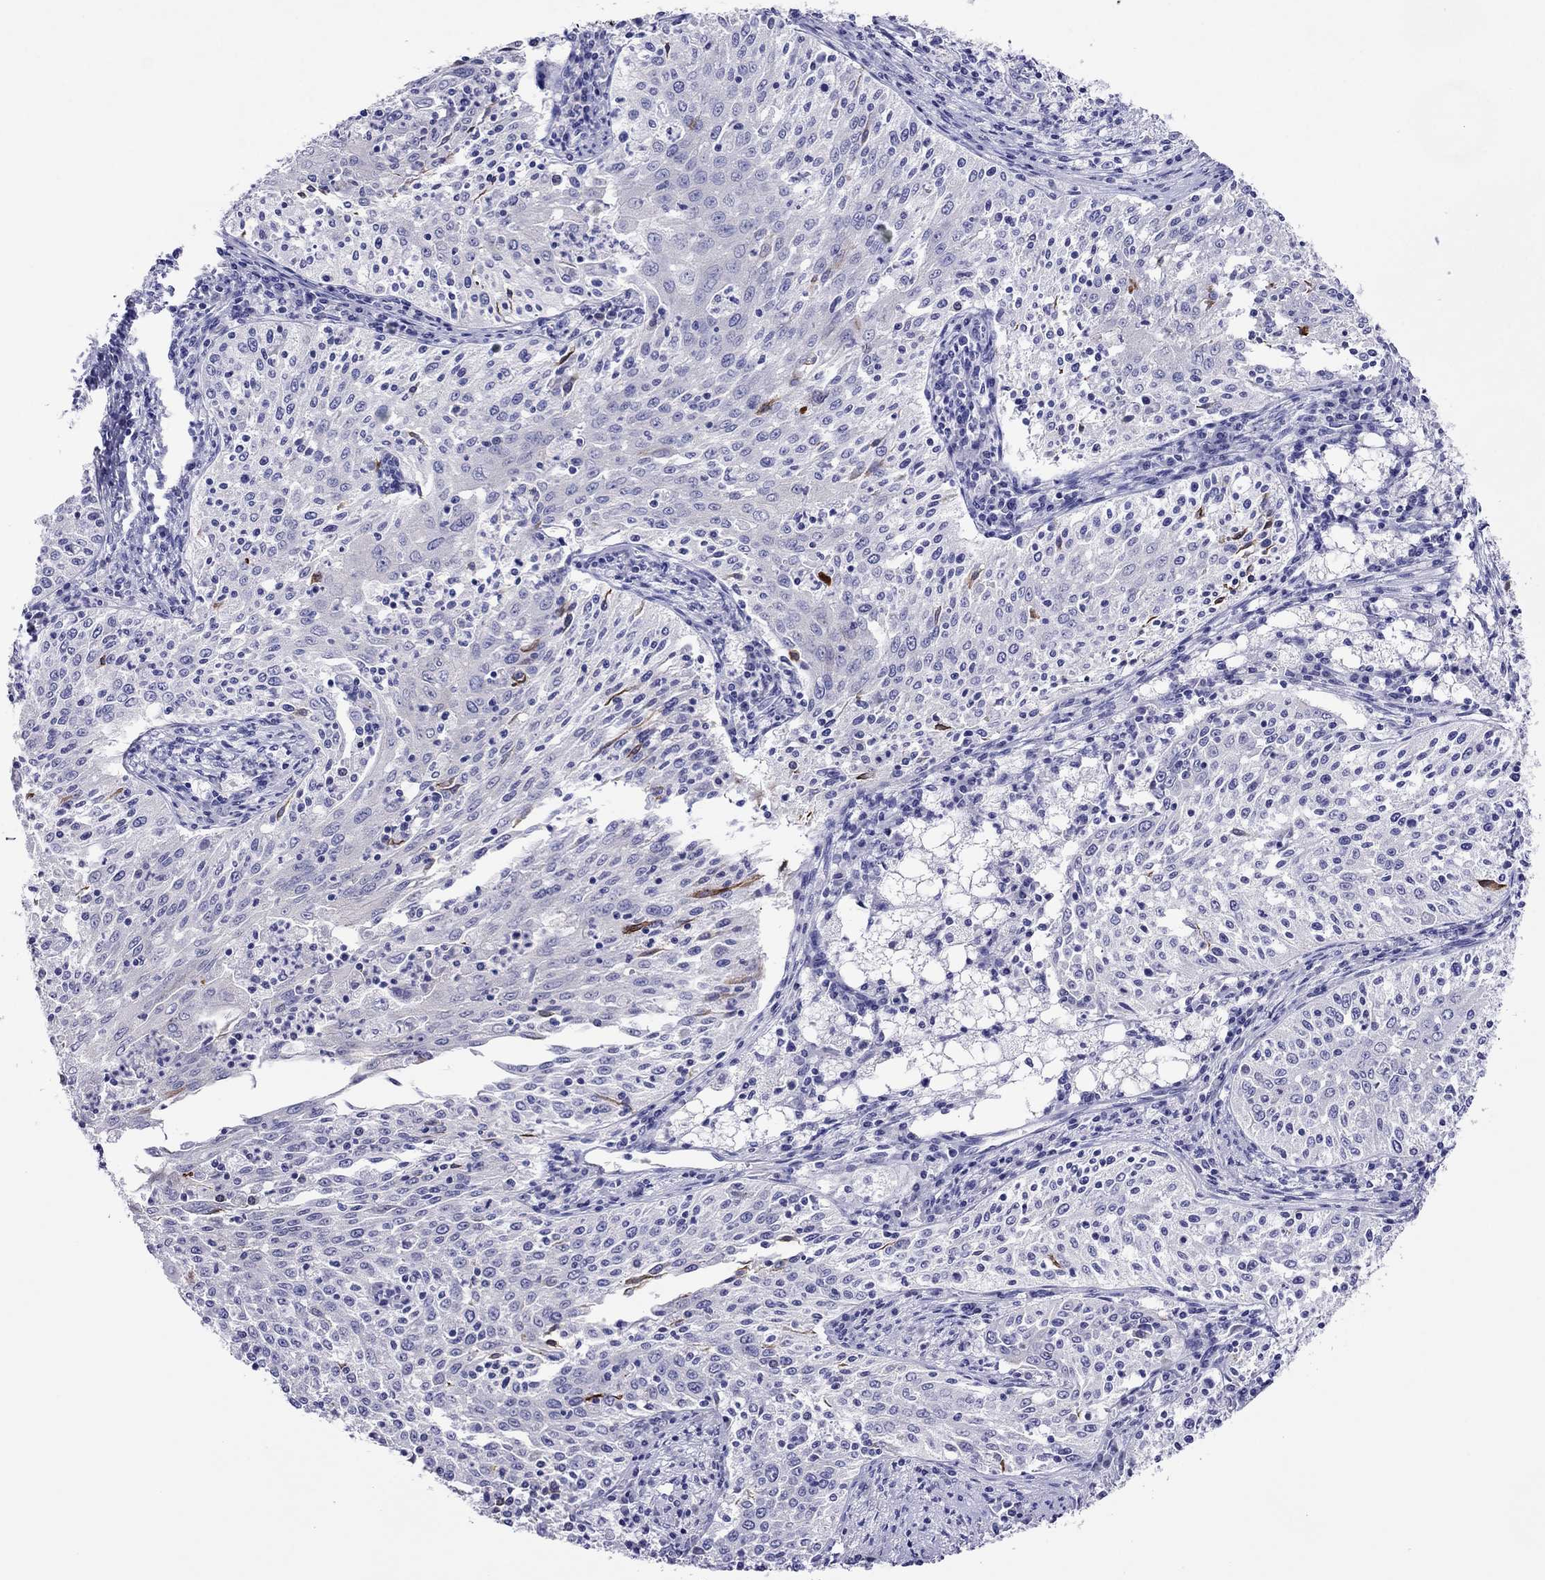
{"staining": {"intensity": "negative", "quantity": "none", "location": "none"}, "tissue": "cervical cancer", "cell_type": "Tumor cells", "image_type": "cancer", "snomed": [{"axis": "morphology", "description": "Squamous cell carcinoma, NOS"}, {"axis": "topography", "description": "Cervix"}], "caption": "Immunohistochemical staining of human cervical squamous cell carcinoma shows no significant staining in tumor cells. (DAB (3,3'-diaminobenzidine) immunohistochemistry (IHC), high magnification).", "gene": "PCDHA6", "patient": {"sex": "female", "age": 41}}